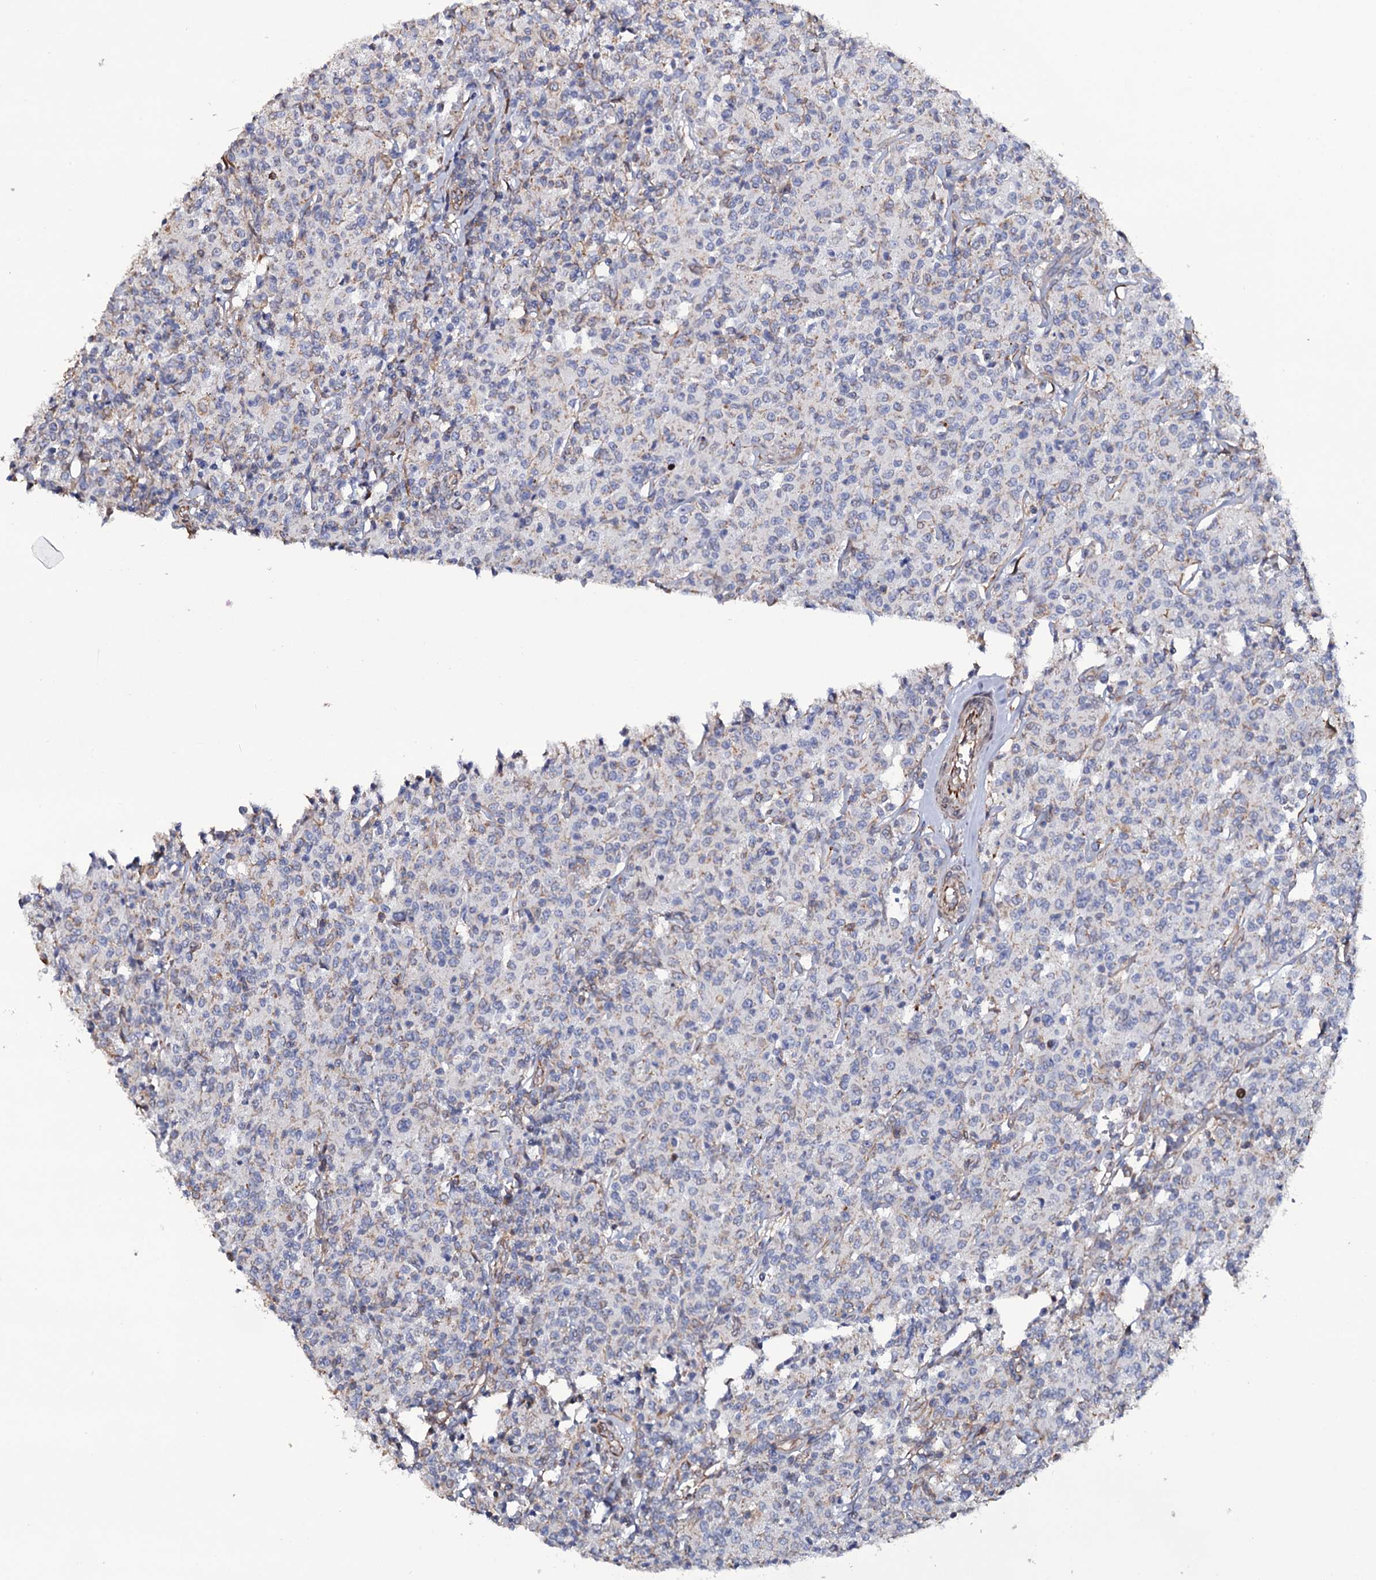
{"staining": {"intensity": "negative", "quantity": "none", "location": "none"}, "tissue": "lymphoma", "cell_type": "Tumor cells", "image_type": "cancer", "snomed": [{"axis": "morphology", "description": "Malignant lymphoma, non-Hodgkin's type, Low grade"}, {"axis": "topography", "description": "Small intestine"}], "caption": "Immunohistochemistry image of neoplastic tissue: human malignant lymphoma, non-Hodgkin's type (low-grade) stained with DAB (3,3'-diaminobenzidine) demonstrates no significant protein positivity in tumor cells.", "gene": "TTC23", "patient": {"sex": "female", "age": 59}}